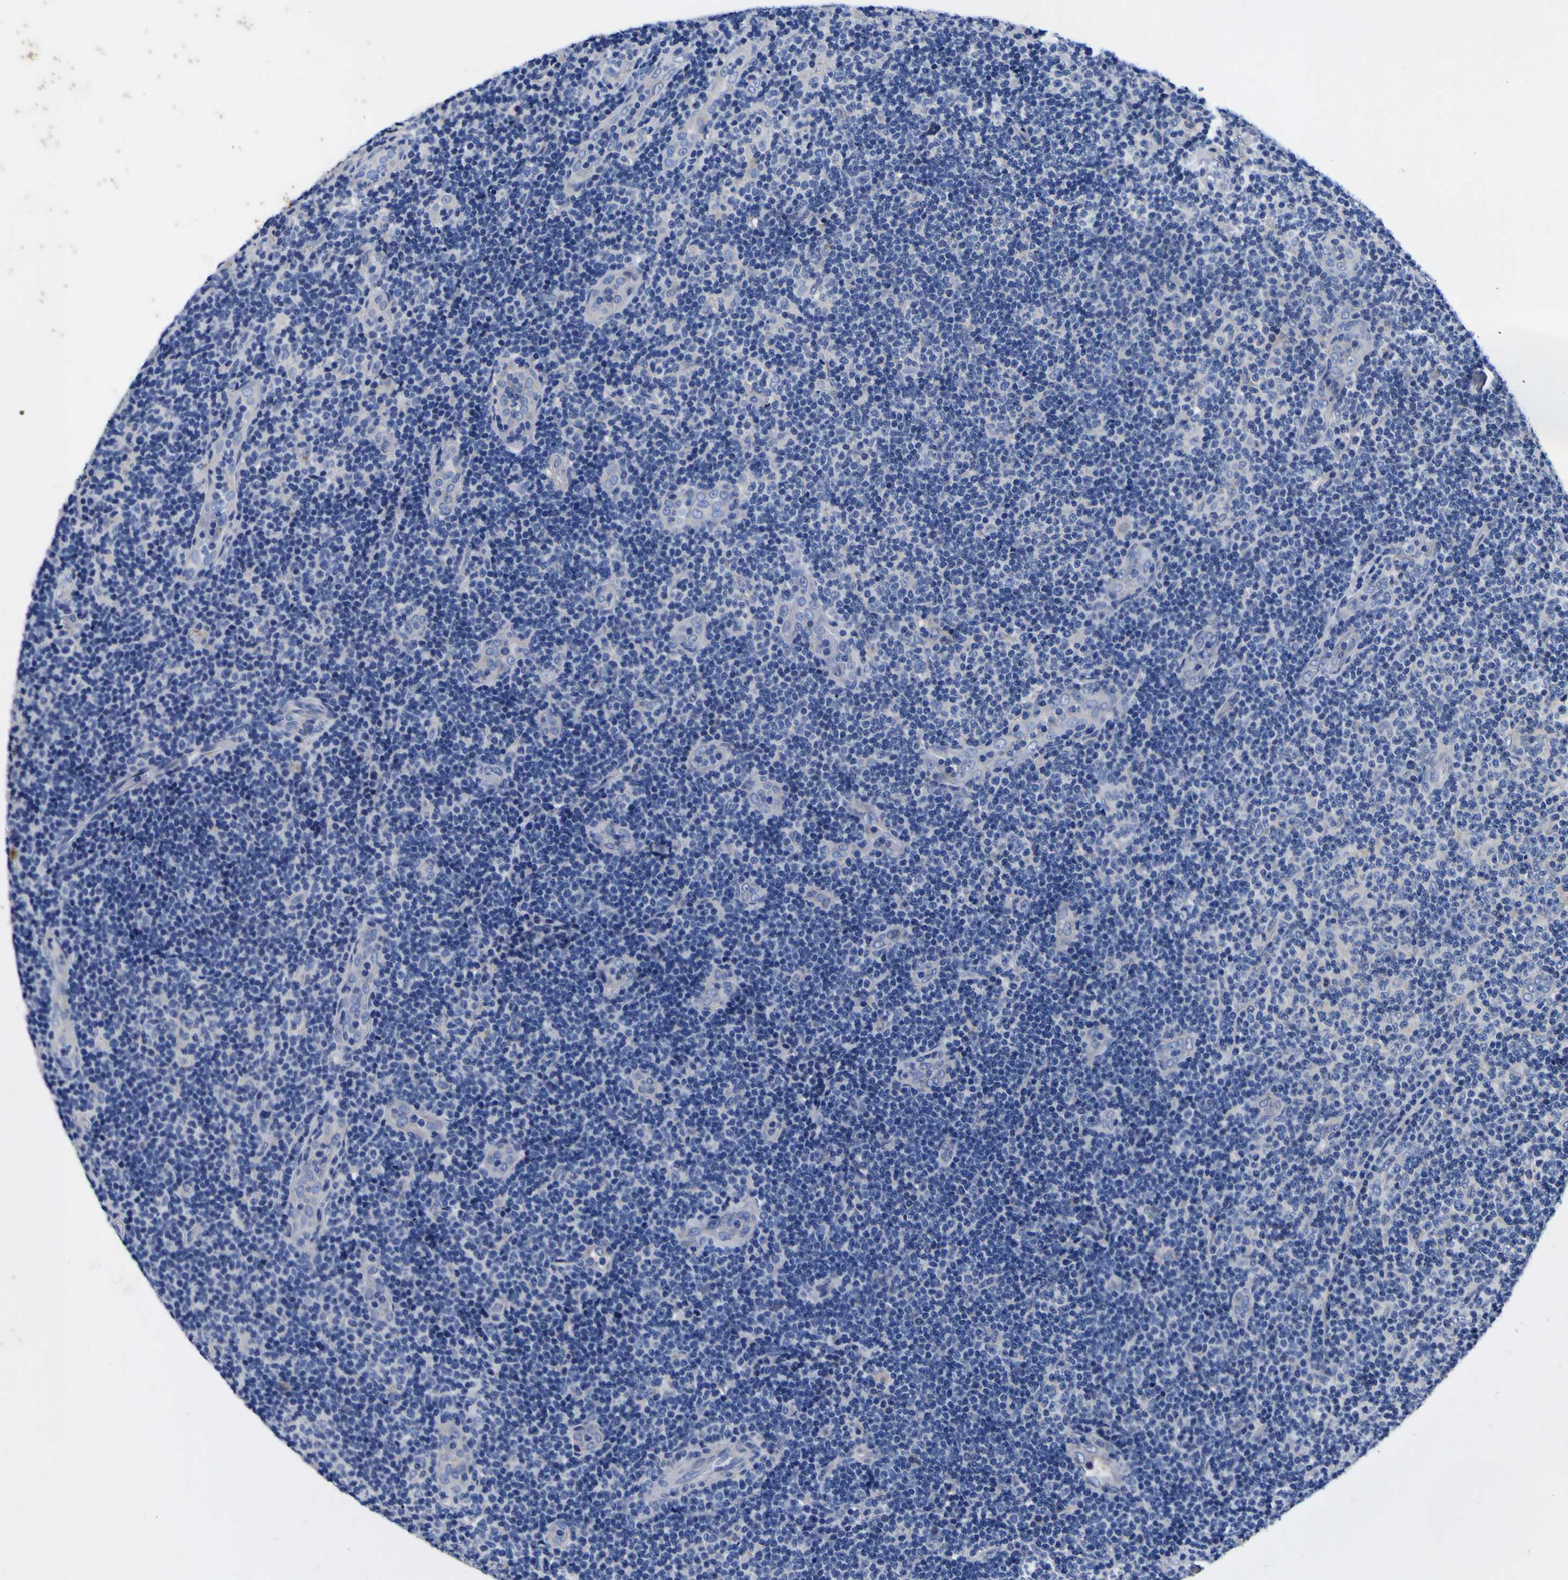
{"staining": {"intensity": "negative", "quantity": "none", "location": "none"}, "tissue": "lymphoma", "cell_type": "Tumor cells", "image_type": "cancer", "snomed": [{"axis": "morphology", "description": "Malignant lymphoma, non-Hodgkin's type, Low grade"}, {"axis": "topography", "description": "Lymph node"}], "caption": "Micrograph shows no significant protein staining in tumor cells of lymphoma. (Stains: DAB (3,3'-diaminobenzidine) IHC with hematoxylin counter stain, Microscopy: brightfield microscopy at high magnification).", "gene": "VASN", "patient": {"sex": "male", "age": 83}}